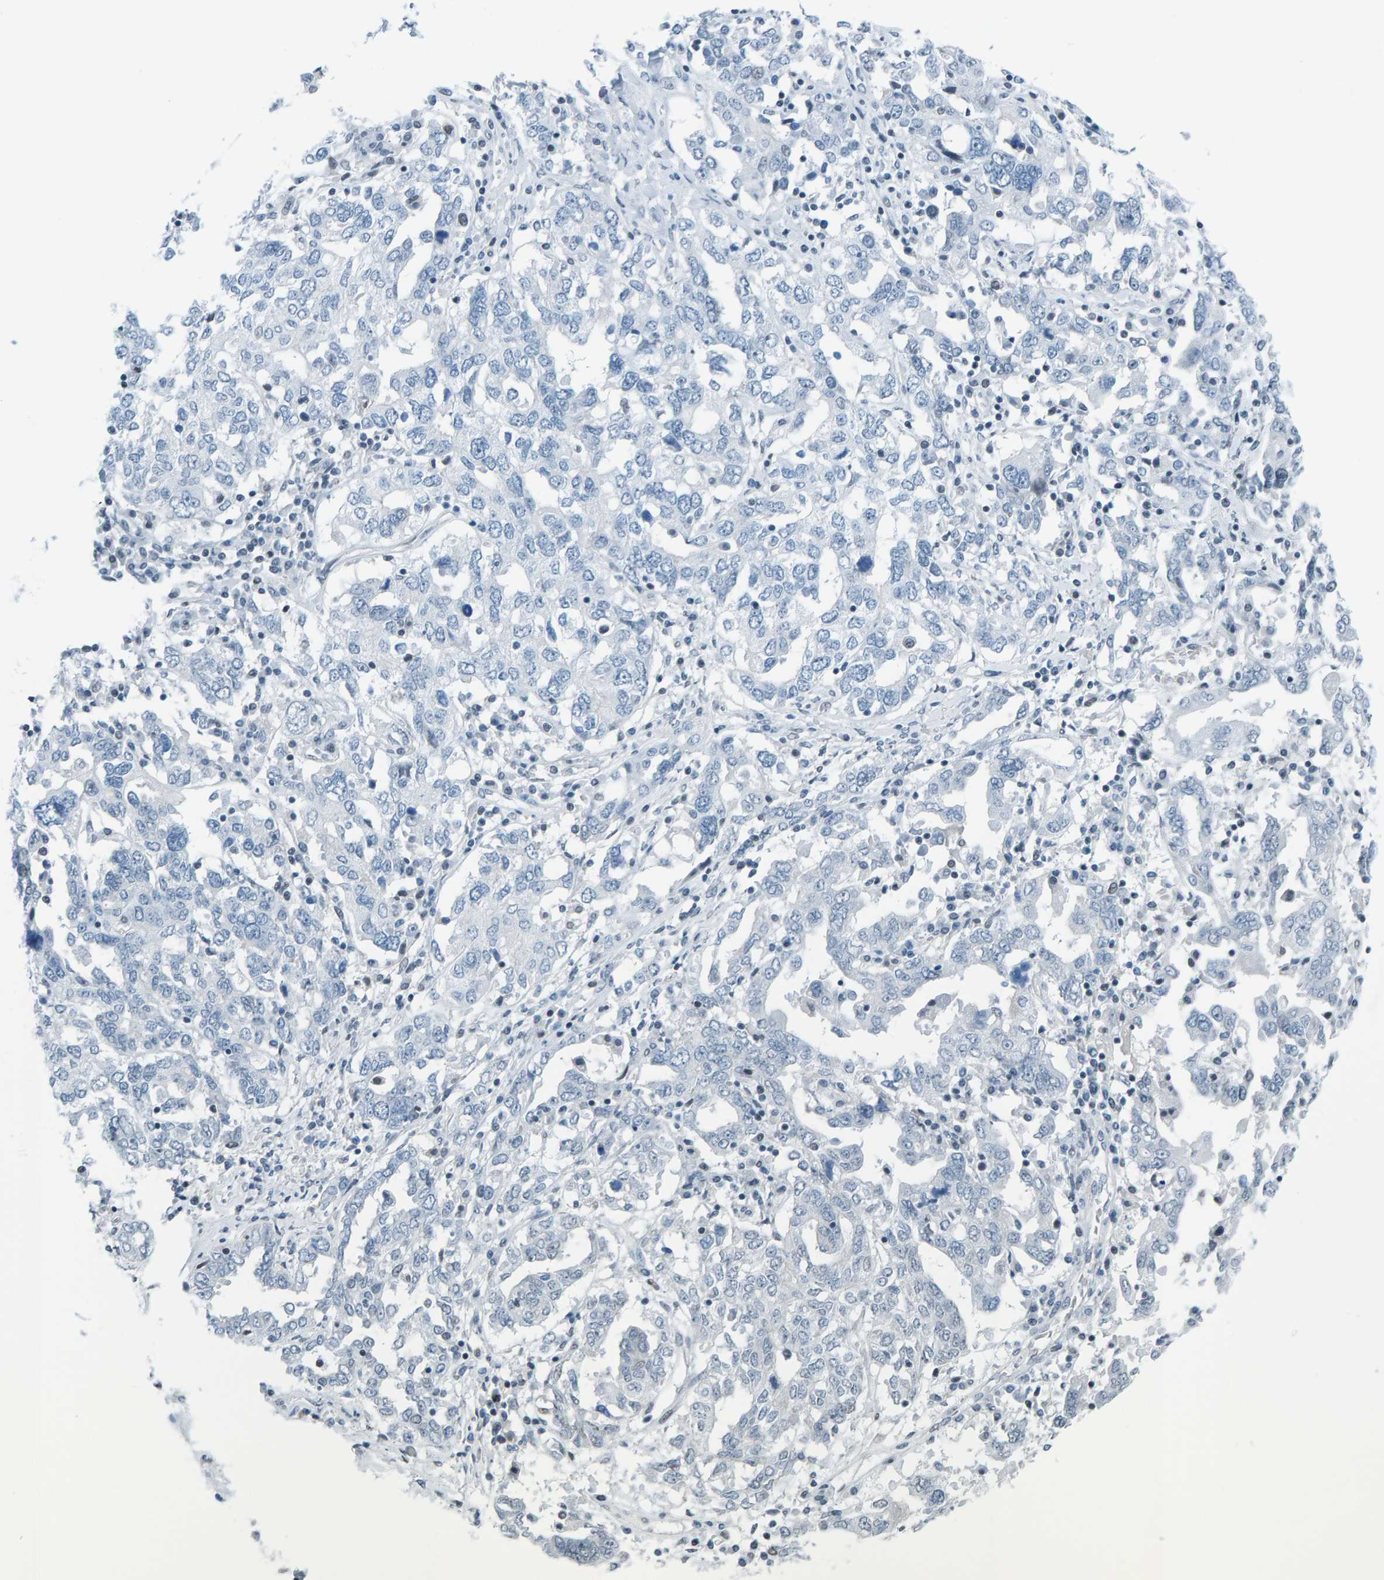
{"staining": {"intensity": "negative", "quantity": "none", "location": "none"}, "tissue": "ovarian cancer", "cell_type": "Tumor cells", "image_type": "cancer", "snomed": [{"axis": "morphology", "description": "Carcinoma, endometroid"}, {"axis": "topography", "description": "Ovary"}], "caption": "Tumor cells are negative for protein expression in human endometroid carcinoma (ovarian).", "gene": "CNP", "patient": {"sex": "female", "age": 62}}